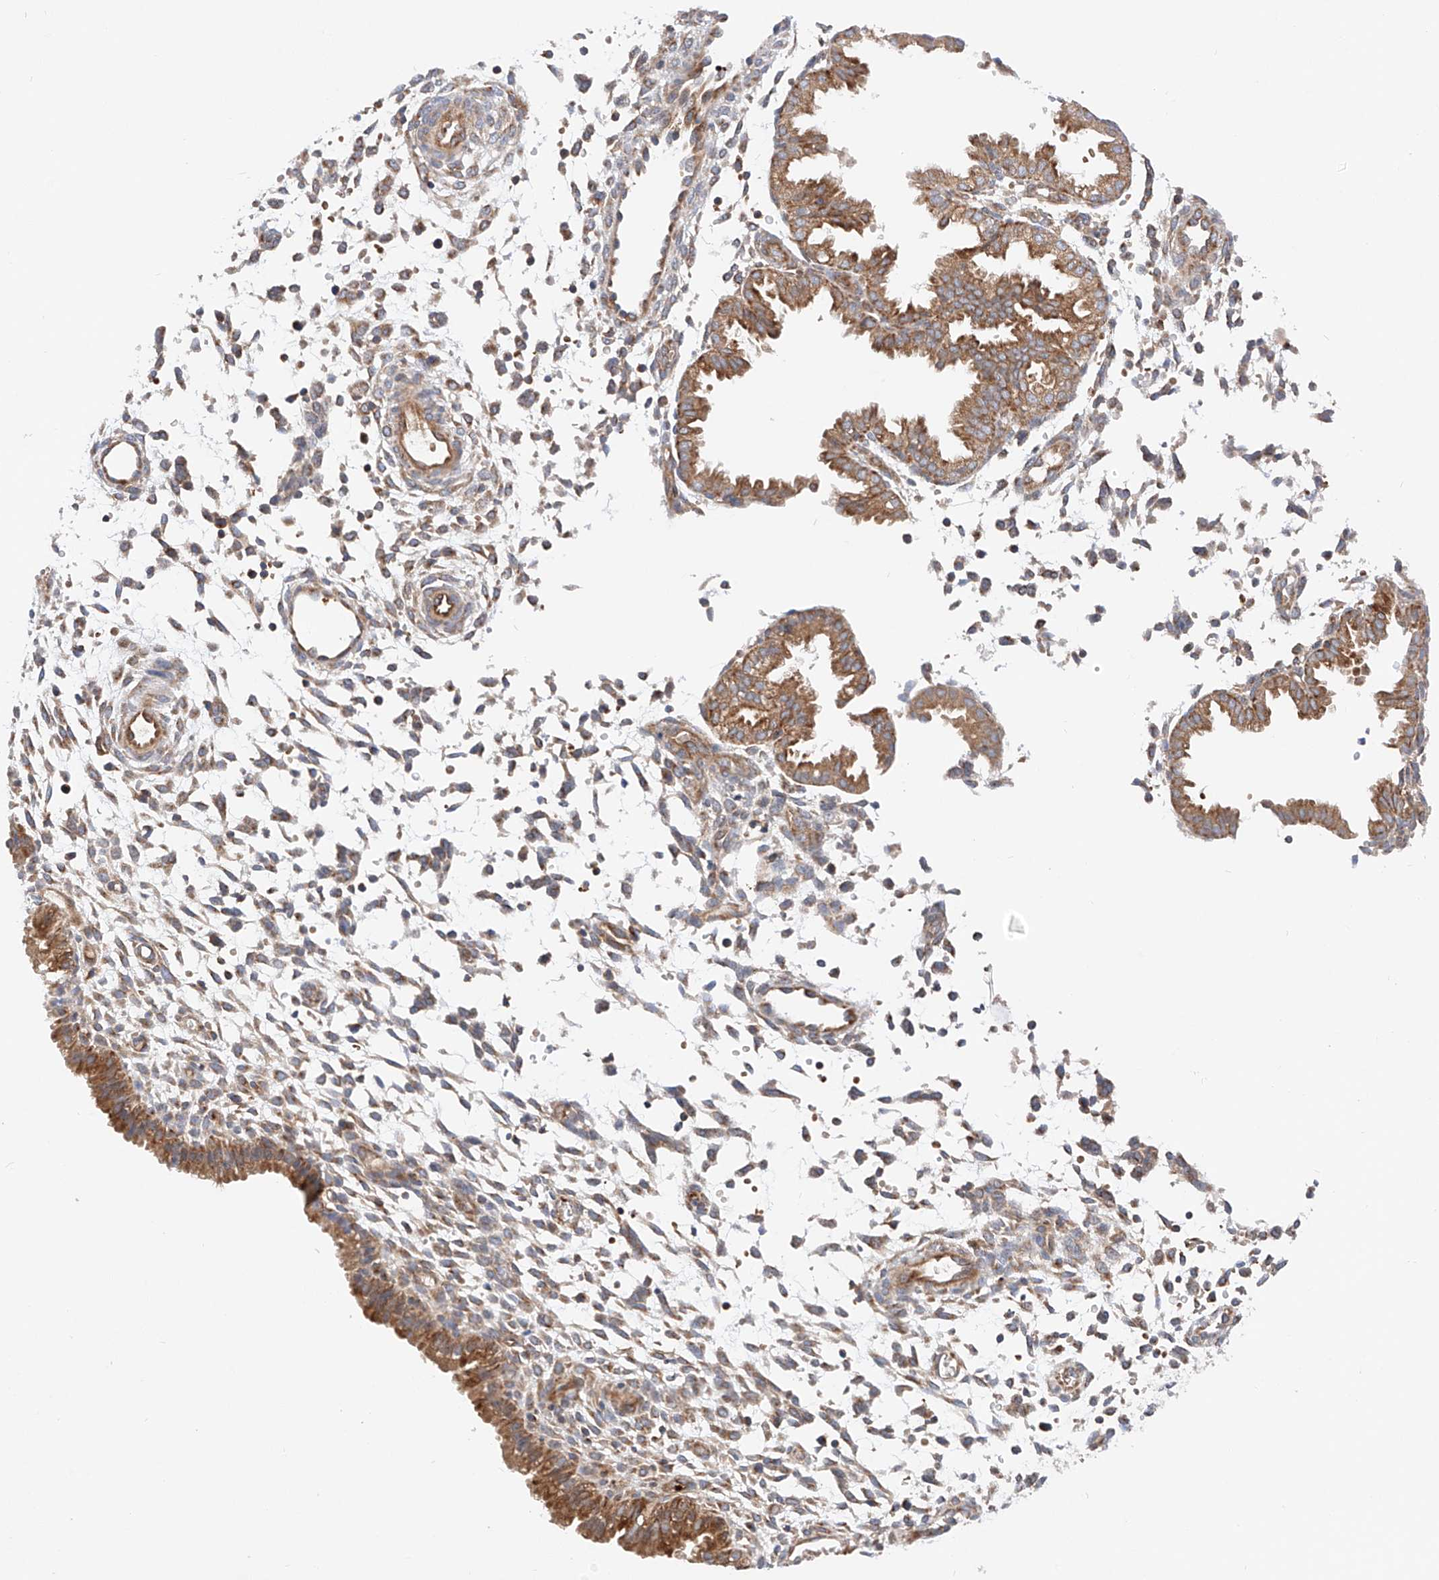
{"staining": {"intensity": "moderate", "quantity": "<25%", "location": "cytoplasmic/membranous"}, "tissue": "endometrium", "cell_type": "Cells in endometrial stroma", "image_type": "normal", "snomed": [{"axis": "morphology", "description": "Normal tissue, NOS"}, {"axis": "topography", "description": "Endometrium"}], "caption": "Moderate cytoplasmic/membranous staining is present in about <25% of cells in endometrial stroma in benign endometrium.", "gene": "NR1D1", "patient": {"sex": "female", "age": 33}}